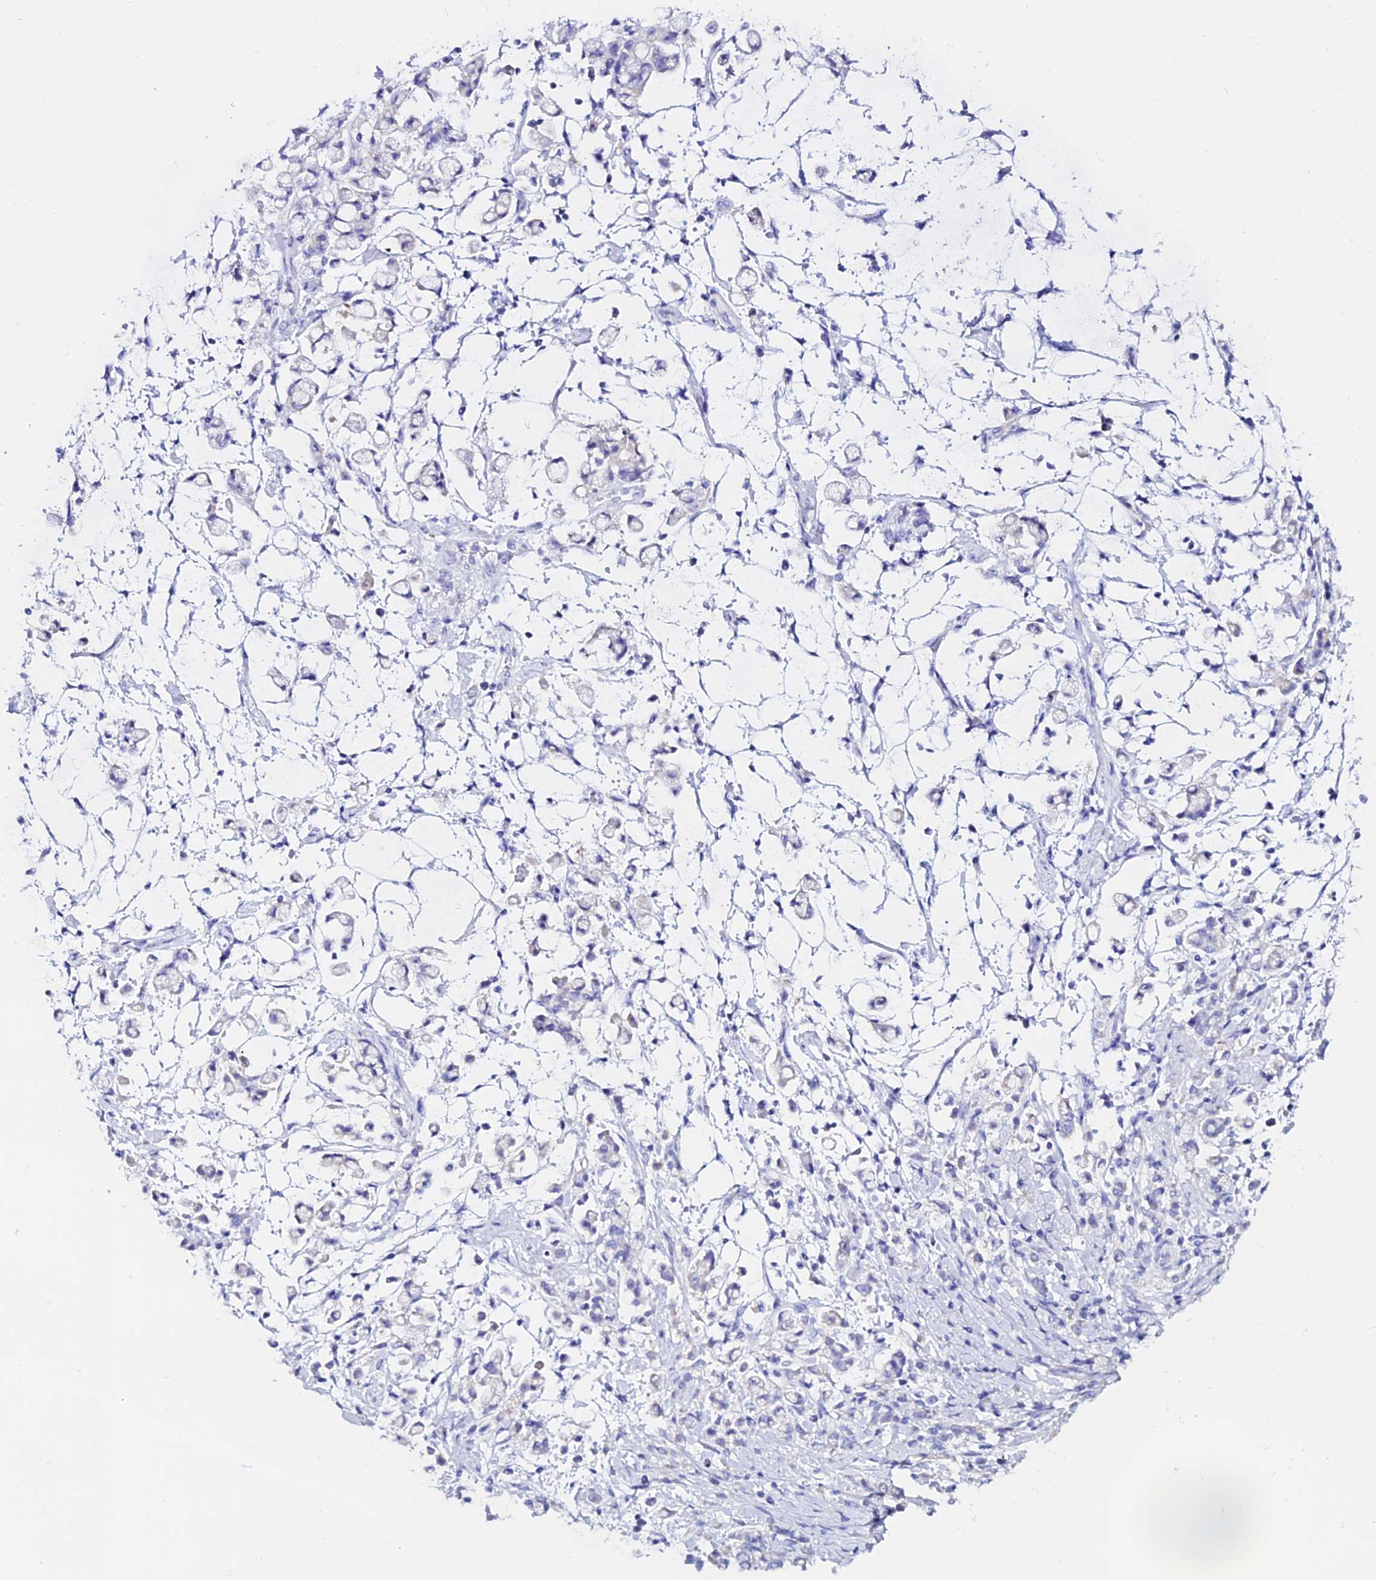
{"staining": {"intensity": "negative", "quantity": "none", "location": "none"}, "tissue": "stomach cancer", "cell_type": "Tumor cells", "image_type": "cancer", "snomed": [{"axis": "morphology", "description": "Adenocarcinoma, NOS"}, {"axis": "topography", "description": "Stomach"}], "caption": "A micrograph of stomach cancer stained for a protein reveals no brown staining in tumor cells.", "gene": "OR4D5", "patient": {"sex": "female", "age": 60}}